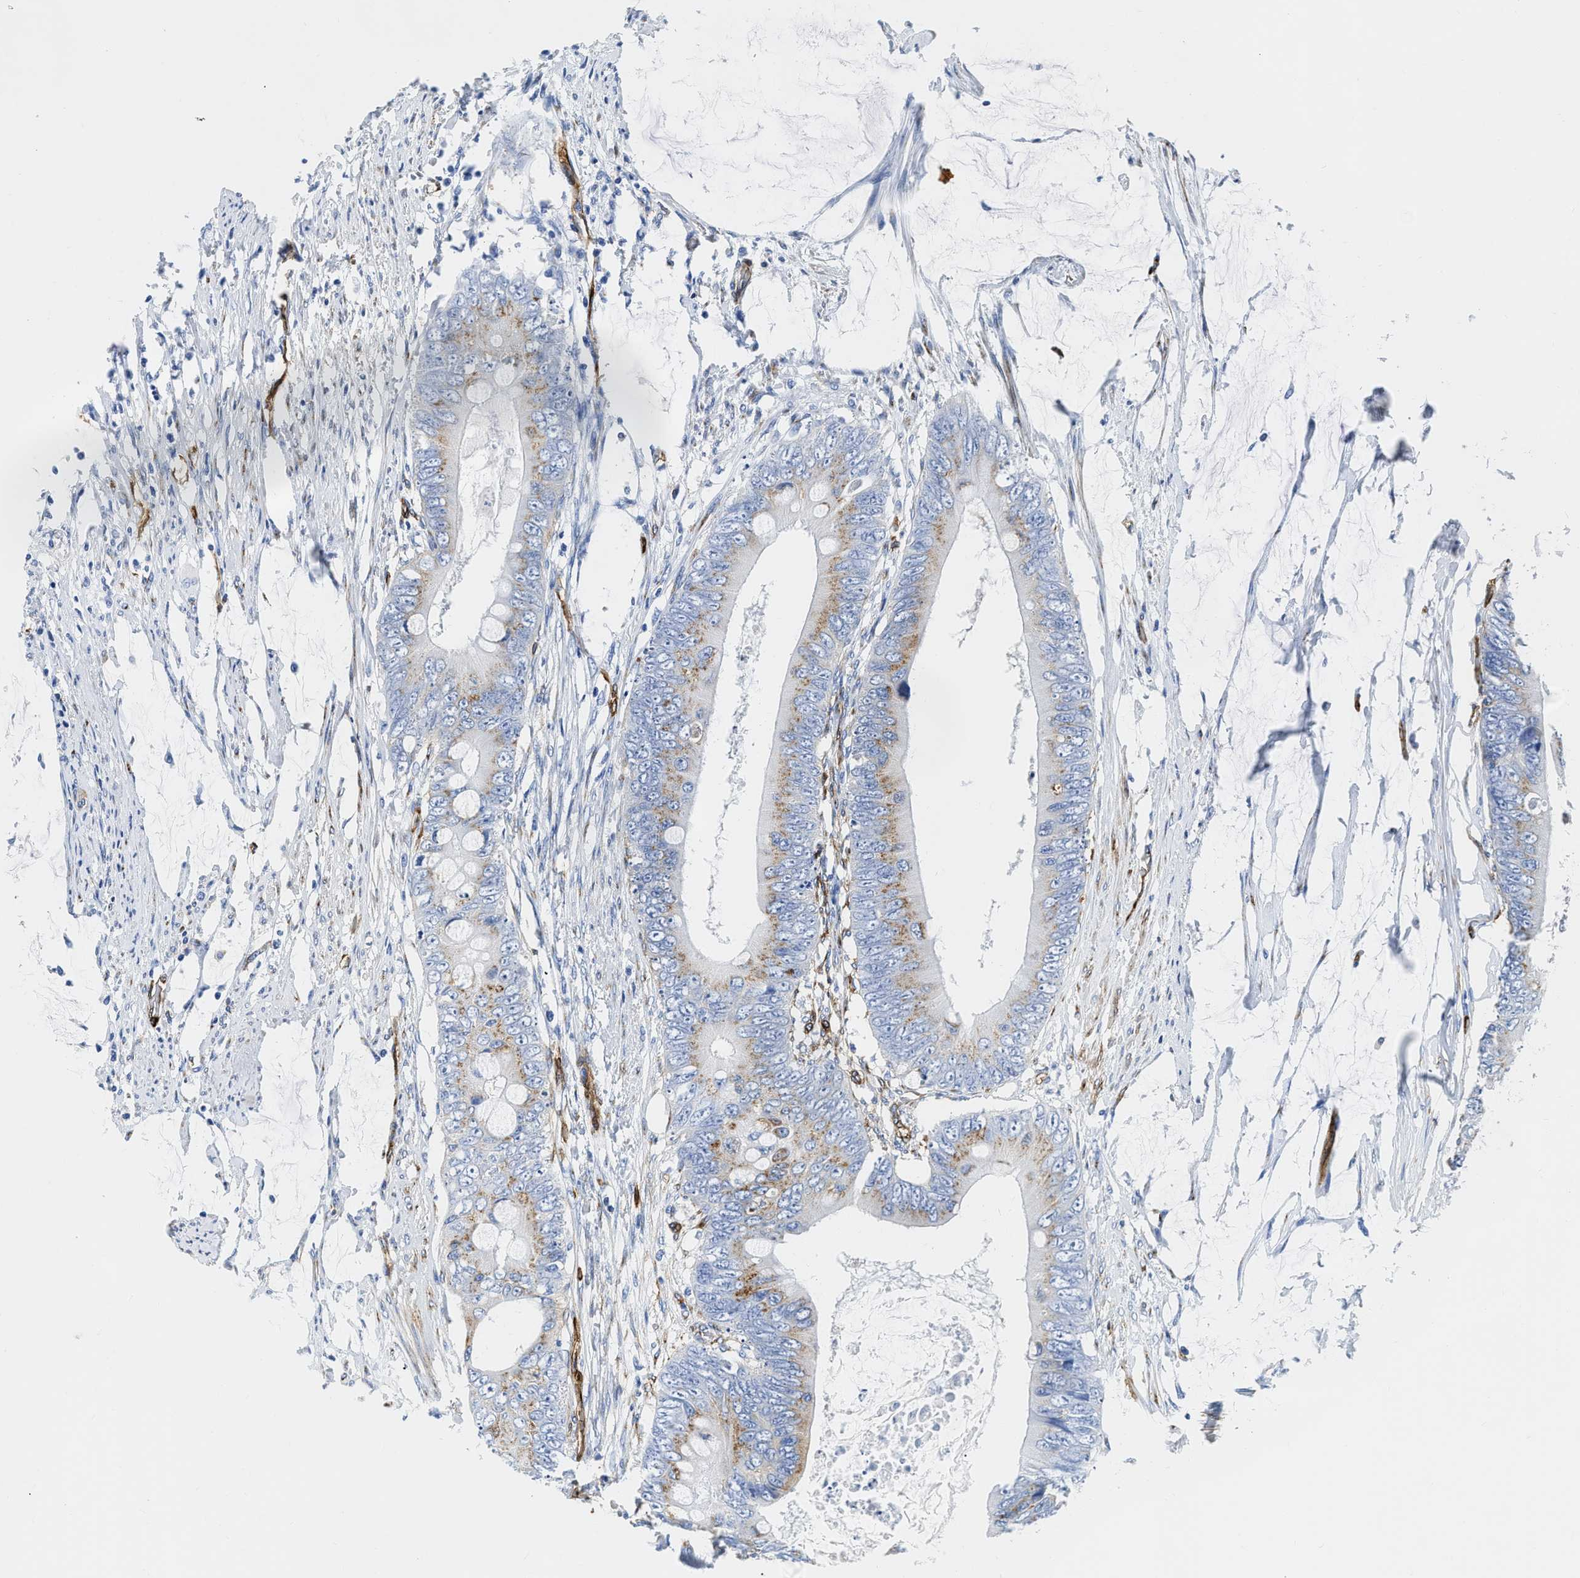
{"staining": {"intensity": "moderate", "quantity": "<25%", "location": "cytoplasmic/membranous"}, "tissue": "colorectal cancer", "cell_type": "Tumor cells", "image_type": "cancer", "snomed": [{"axis": "morphology", "description": "Adenocarcinoma, NOS"}, {"axis": "topography", "description": "Rectum"}], "caption": "This is an image of IHC staining of colorectal adenocarcinoma, which shows moderate expression in the cytoplasmic/membranous of tumor cells.", "gene": "TVP23B", "patient": {"sex": "female", "age": 77}}